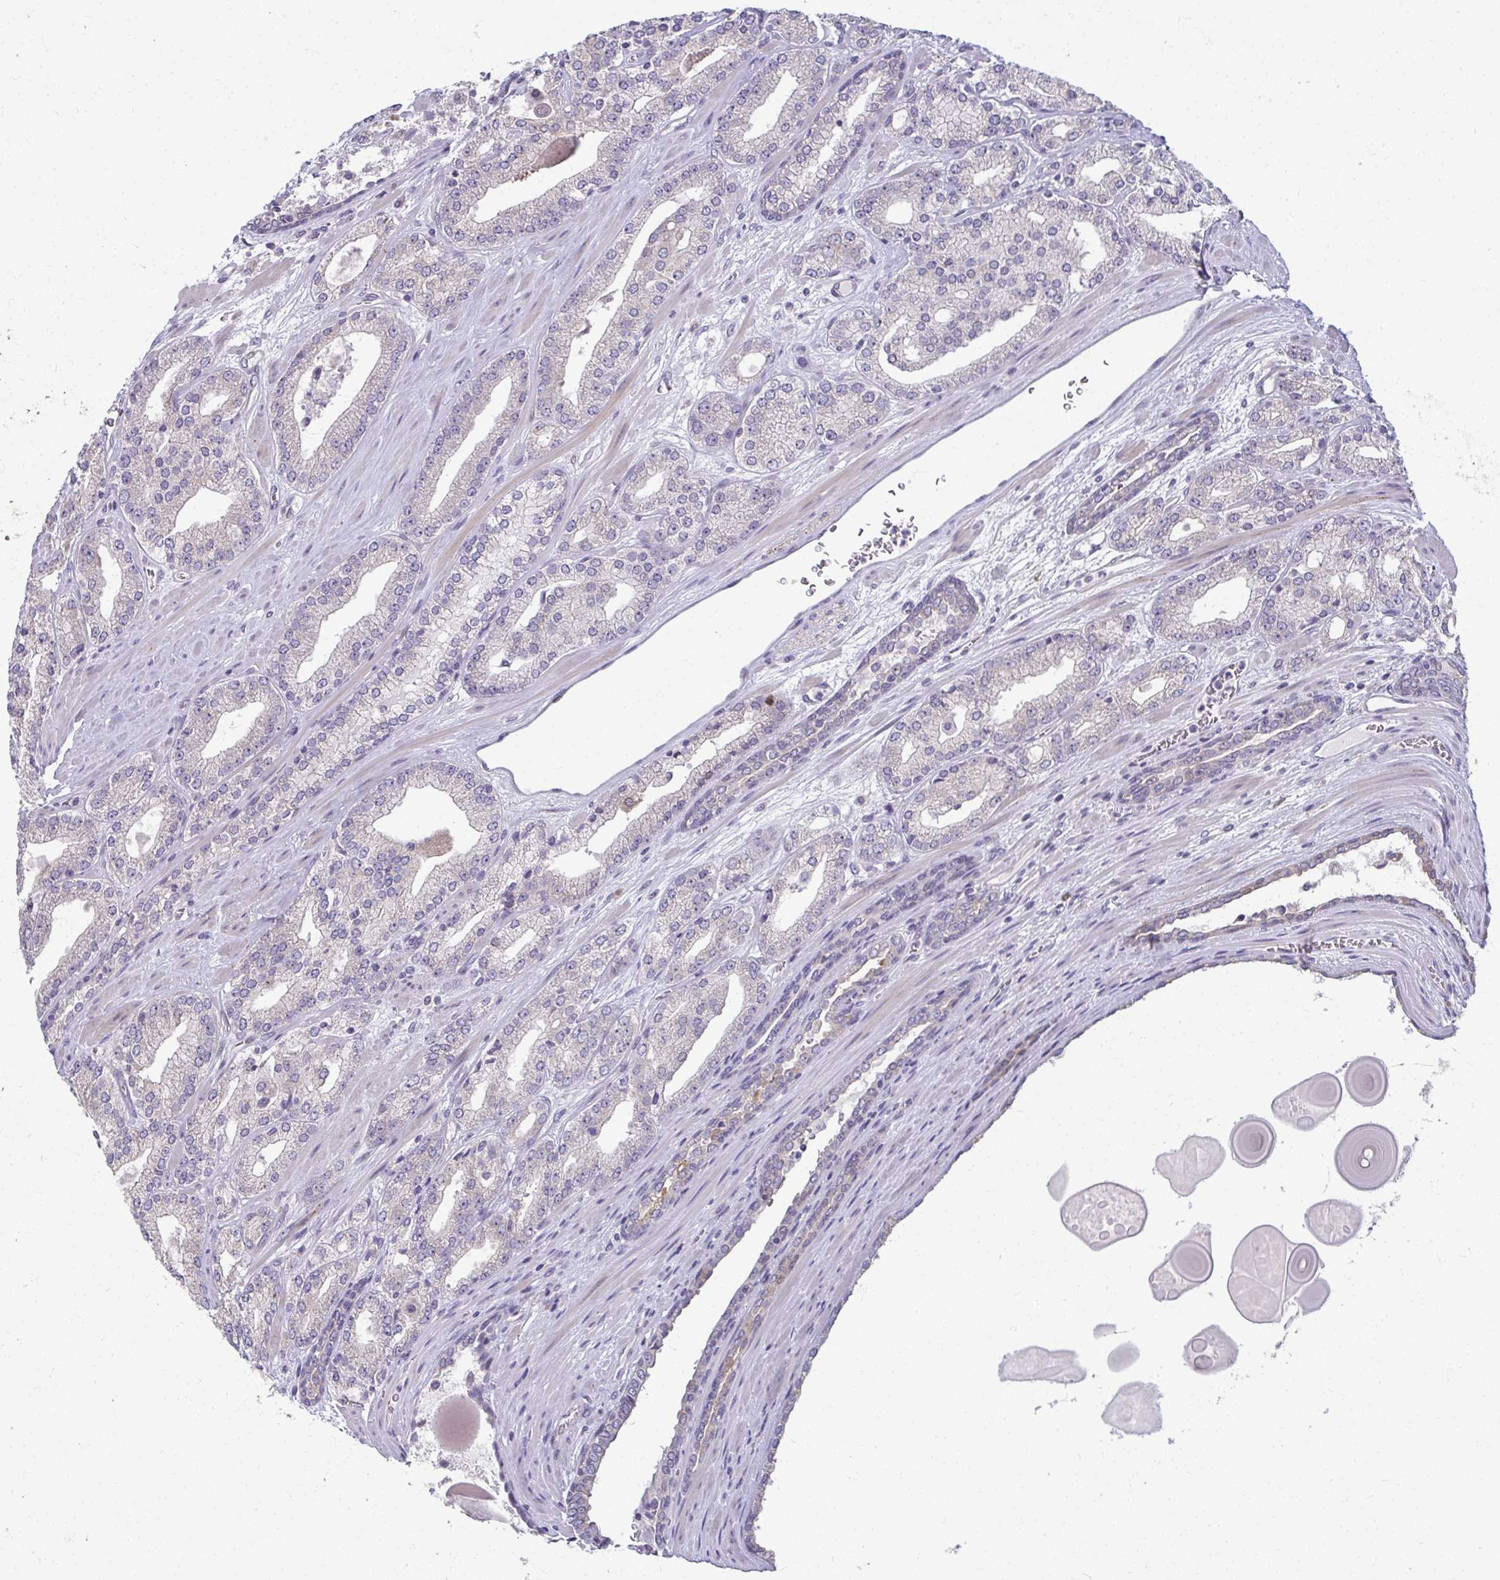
{"staining": {"intensity": "negative", "quantity": "none", "location": "none"}, "tissue": "prostate cancer", "cell_type": "Tumor cells", "image_type": "cancer", "snomed": [{"axis": "morphology", "description": "Adenocarcinoma, High grade"}, {"axis": "topography", "description": "Prostate"}], "caption": "High magnification brightfield microscopy of high-grade adenocarcinoma (prostate) stained with DAB (3,3'-diaminobenzidine) (brown) and counterstained with hematoxylin (blue): tumor cells show no significant staining.", "gene": "ODF1", "patient": {"sex": "male", "age": 64}}